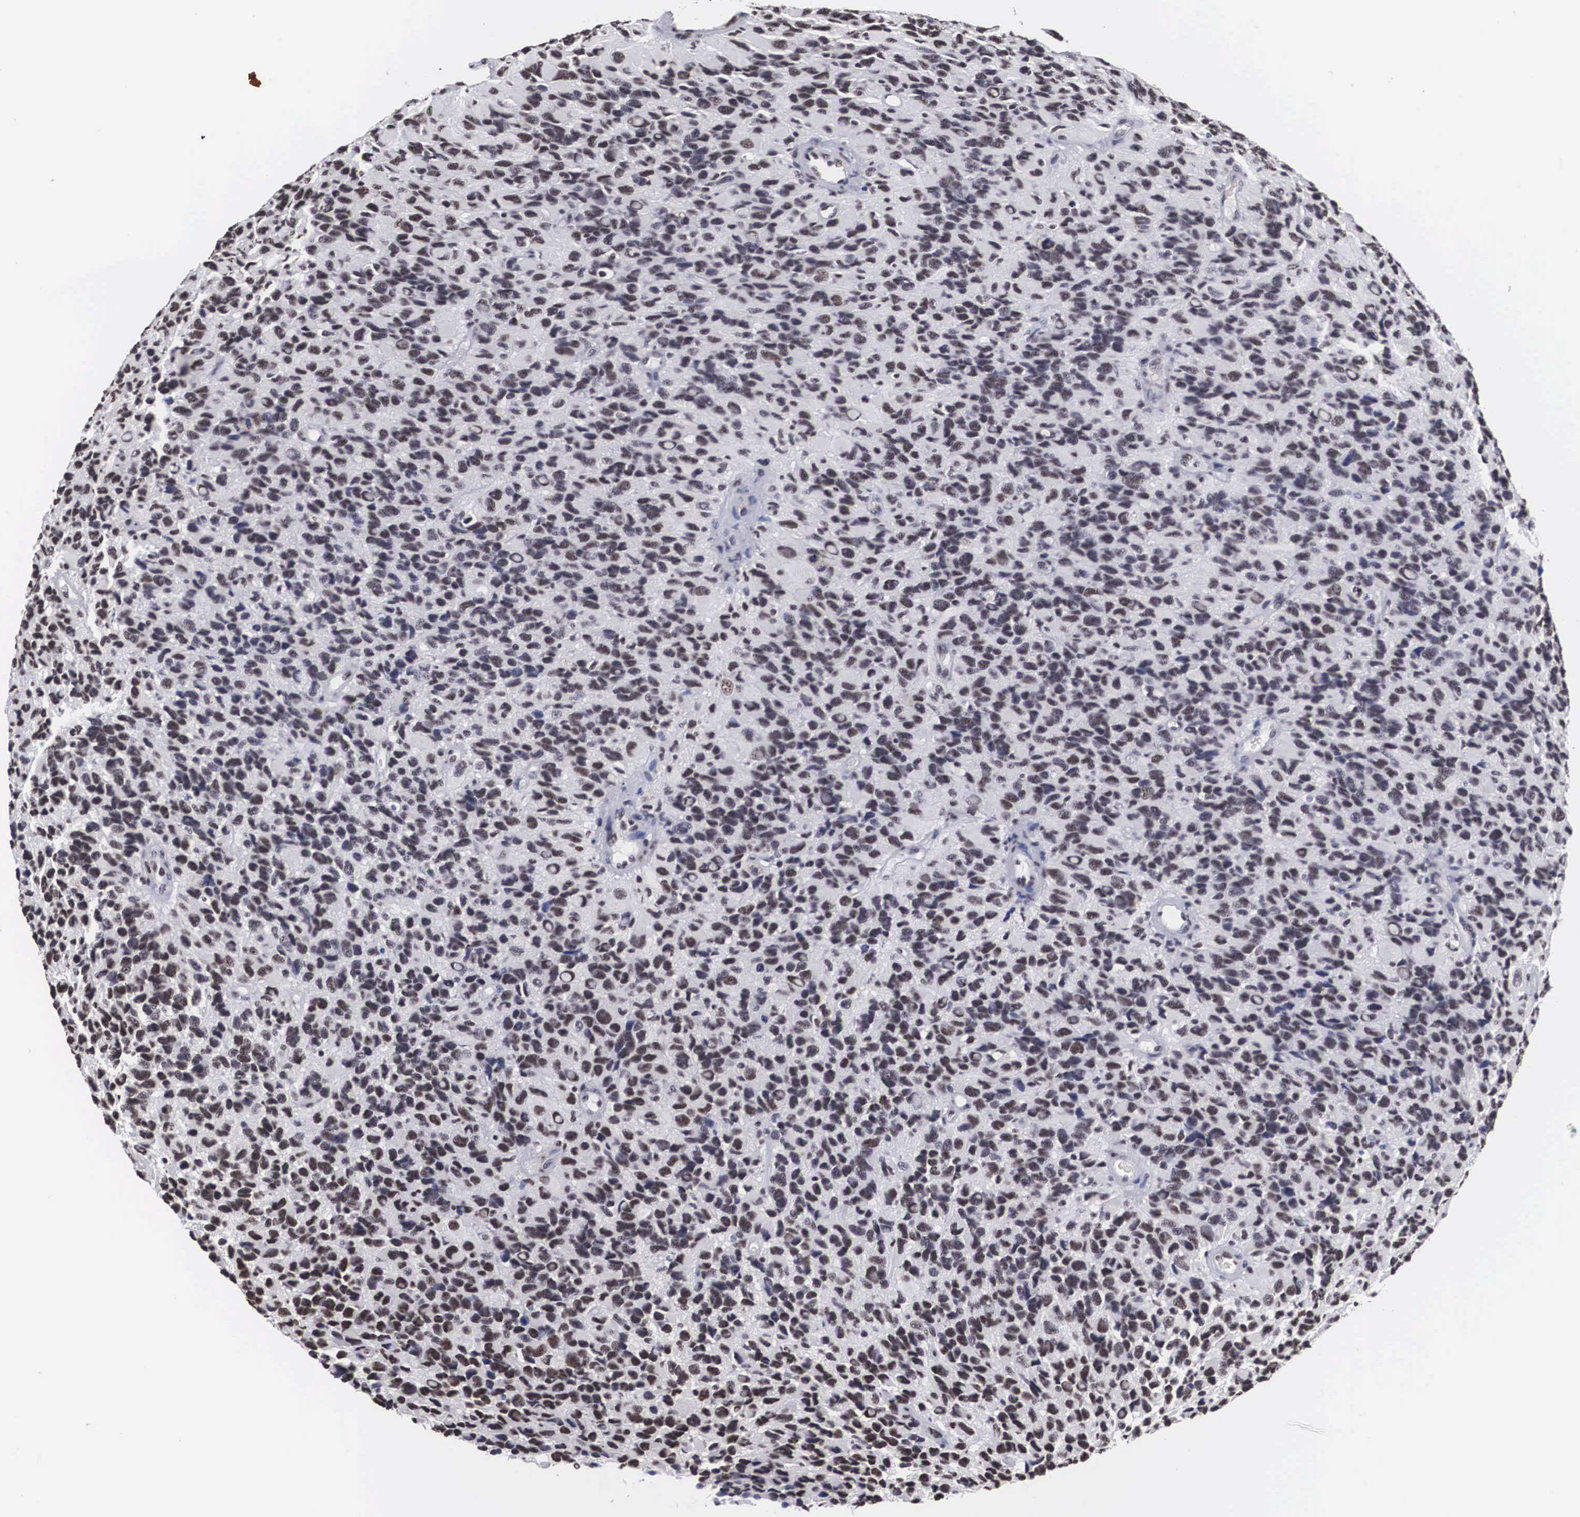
{"staining": {"intensity": "moderate", "quantity": ">75%", "location": "nuclear"}, "tissue": "glioma", "cell_type": "Tumor cells", "image_type": "cancer", "snomed": [{"axis": "morphology", "description": "Glioma, malignant, High grade"}, {"axis": "topography", "description": "Brain"}], "caption": "Protein staining of malignant glioma (high-grade) tissue demonstrates moderate nuclear expression in about >75% of tumor cells. The protein of interest is stained brown, and the nuclei are stained in blue (DAB IHC with brightfield microscopy, high magnification).", "gene": "ACIN1", "patient": {"sex": "male", "age": 77}}